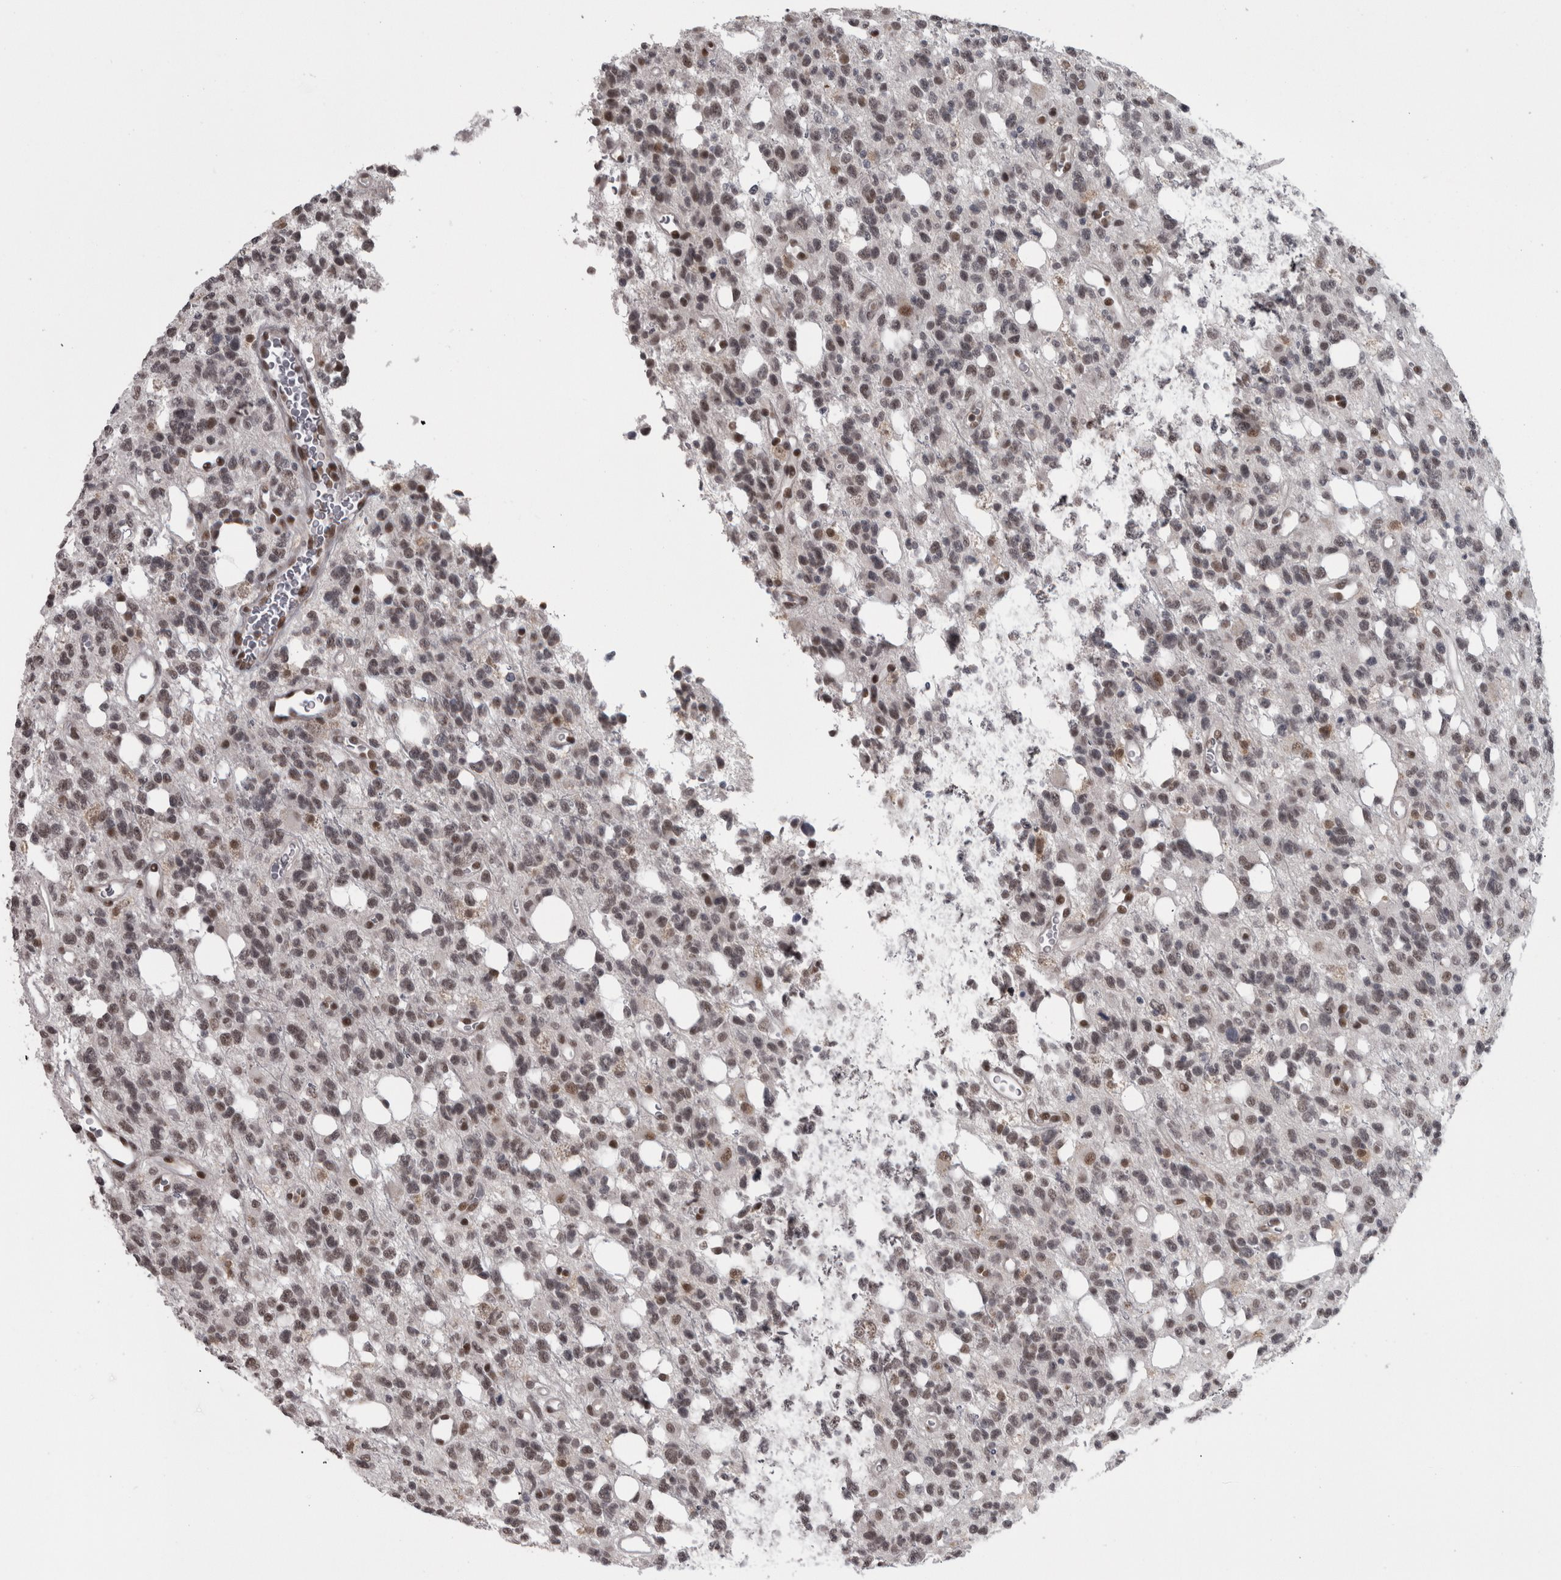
{"staining": {"intensity": "weak", "quantity": ">75%", "location": "nuclear"}, "tissue": "glioma", "cell_type": "Tumor cells", "image_type": "cancer", "snomed": [{"axis": "morphology", "description": "Glioma, malignant, High grade"}, {"axis": "topography", "description": "Brain"}], "caption": "Immunohistochemical staining of human malignant glioma (high-grade) exhibits weak nuclear protein staining in about >75% of tumor cells.", "gene": "MICU3", "patient": {"sex": "female", "age": 62}}